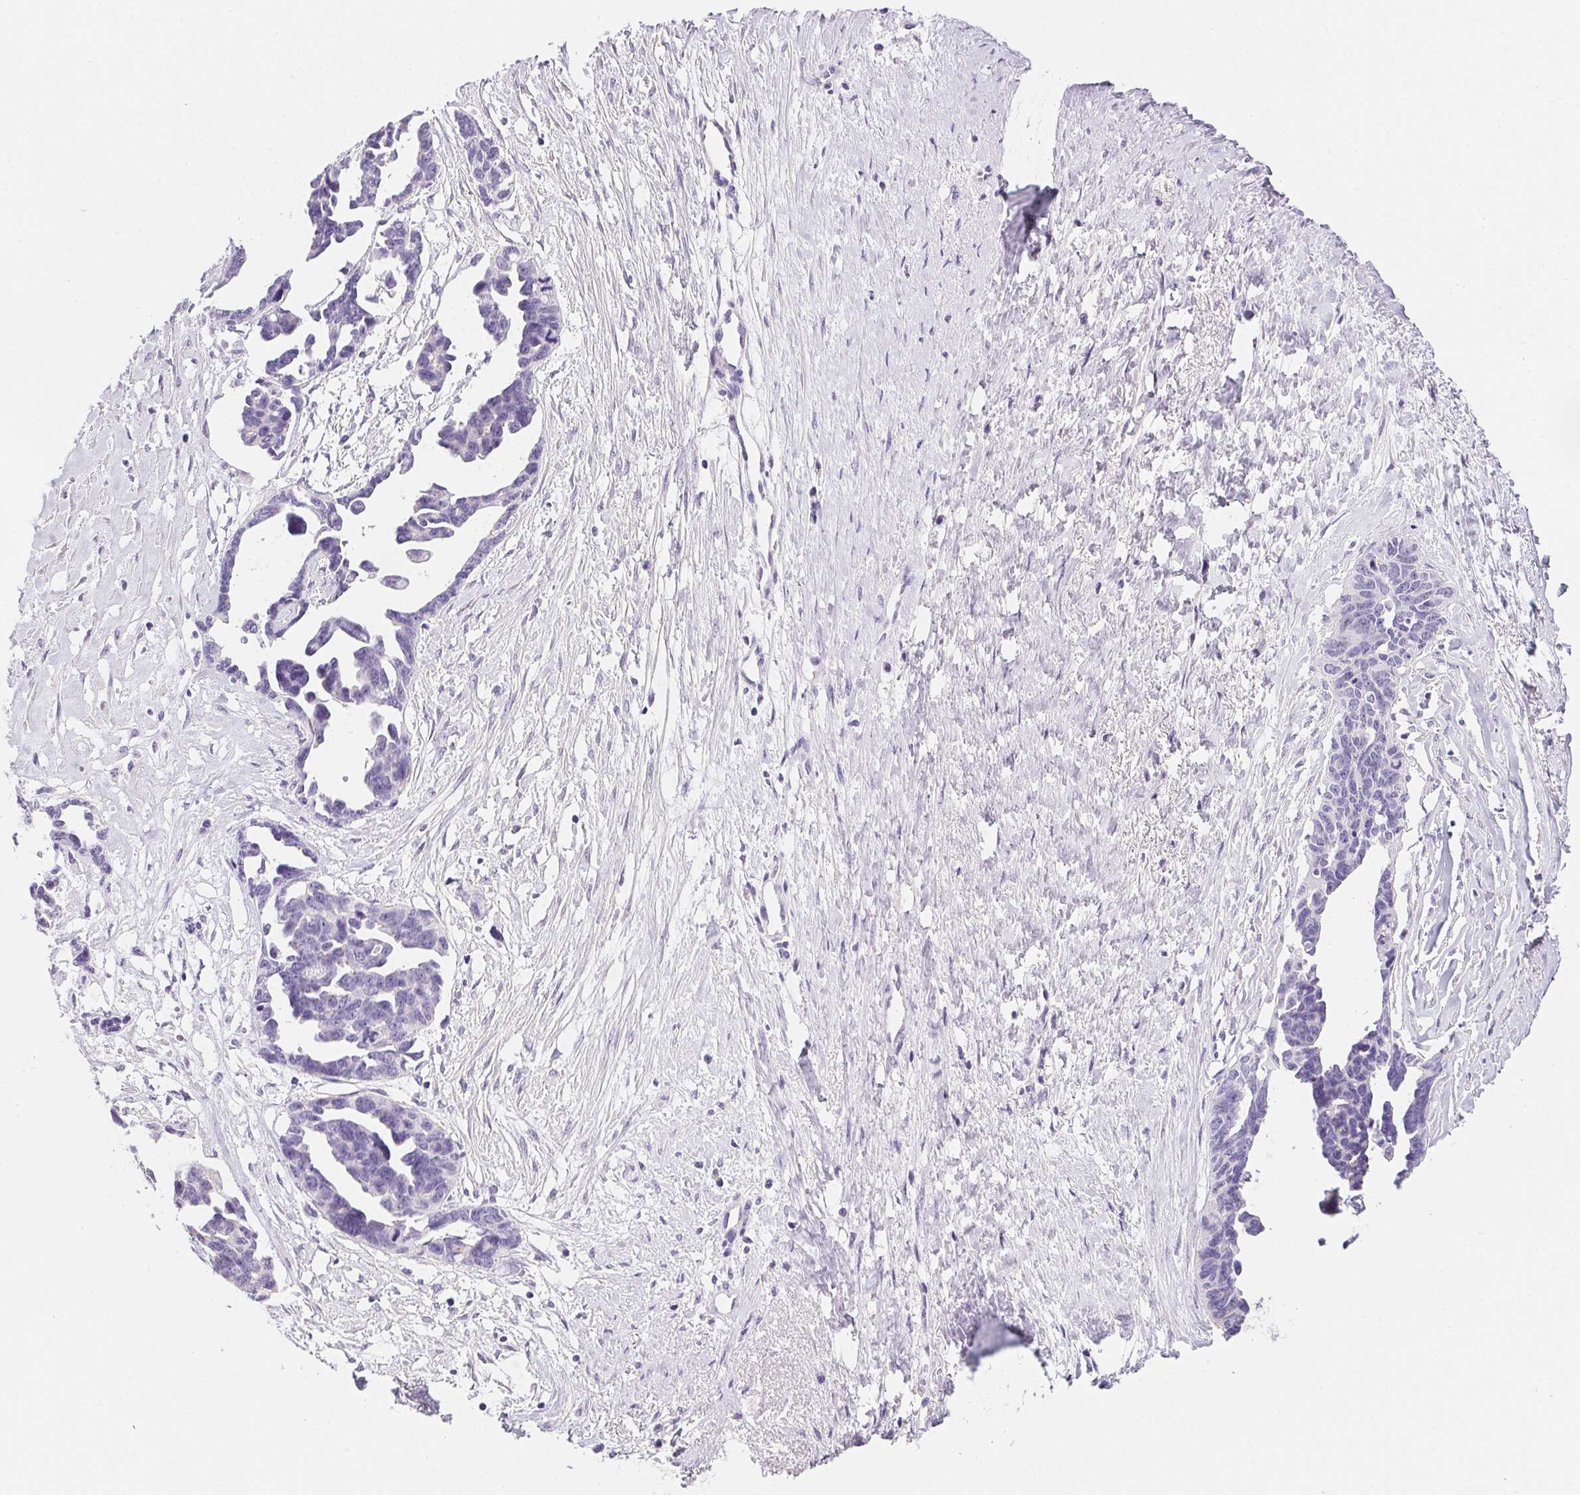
{"staining": {"intensity": "negative", "quantity": "none", "location": "none"}, "tissue": "ovarian cancer", "cell_type": "Tumor cells", "image_type": "cancer", "snomed": [{"axis": "morphology", "description": "Cystadenocarcinoma, serous, NOS"}, {"axis": "topography", "description": "Ovary"}], "caption": "Histopathology image shows no significant protein expression in tumor cells of serous cystadenocarcinoma (ovarian). (DAB (3,3'-diaminobenzidine) immunohistochemistry with hematoxylin counter stain).", "gene": "AQP5", "patient": {"sex": "female", "age": 69}}